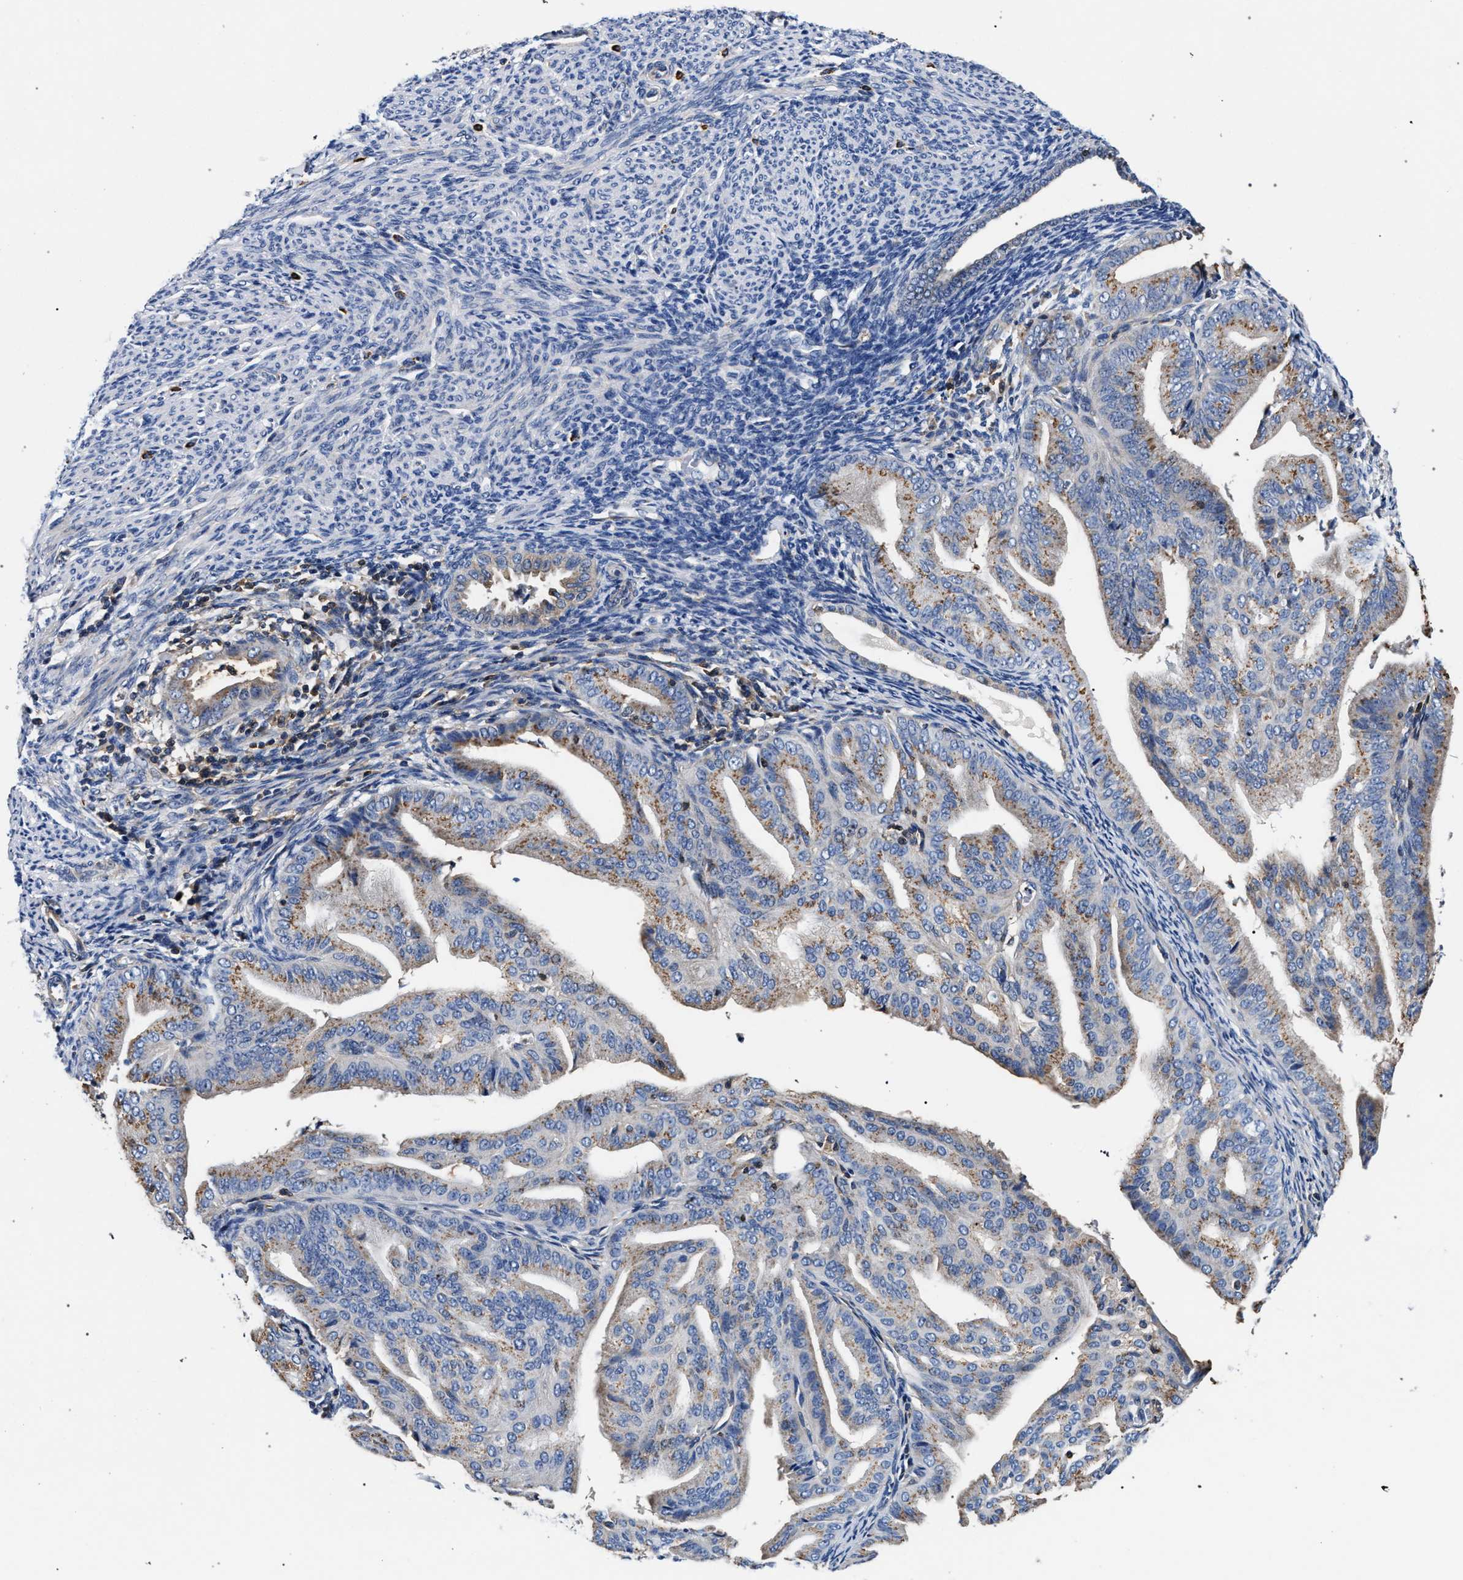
{"staining": {"intensity": "weak", "quantity": ">75%", "location": "cytoplasmic/membranous"}, "tissue": "endometrial cancer", "cell_type": "Tumor cells", "image_type": "cancer", "snomed": [{"axis": "morphology", "description": "Adenocarcinoma, NOS"}, {"axis": "topography", "description": "Endometrium"}], "caption": "About >75% of tumor cells in human endometrial cancer show weak cytoplasmic/membranous protein expression as visualized by brown immunohistochemical staining.", "gene": "LASP1", "patient": {"sex": "female", "age": 58}}